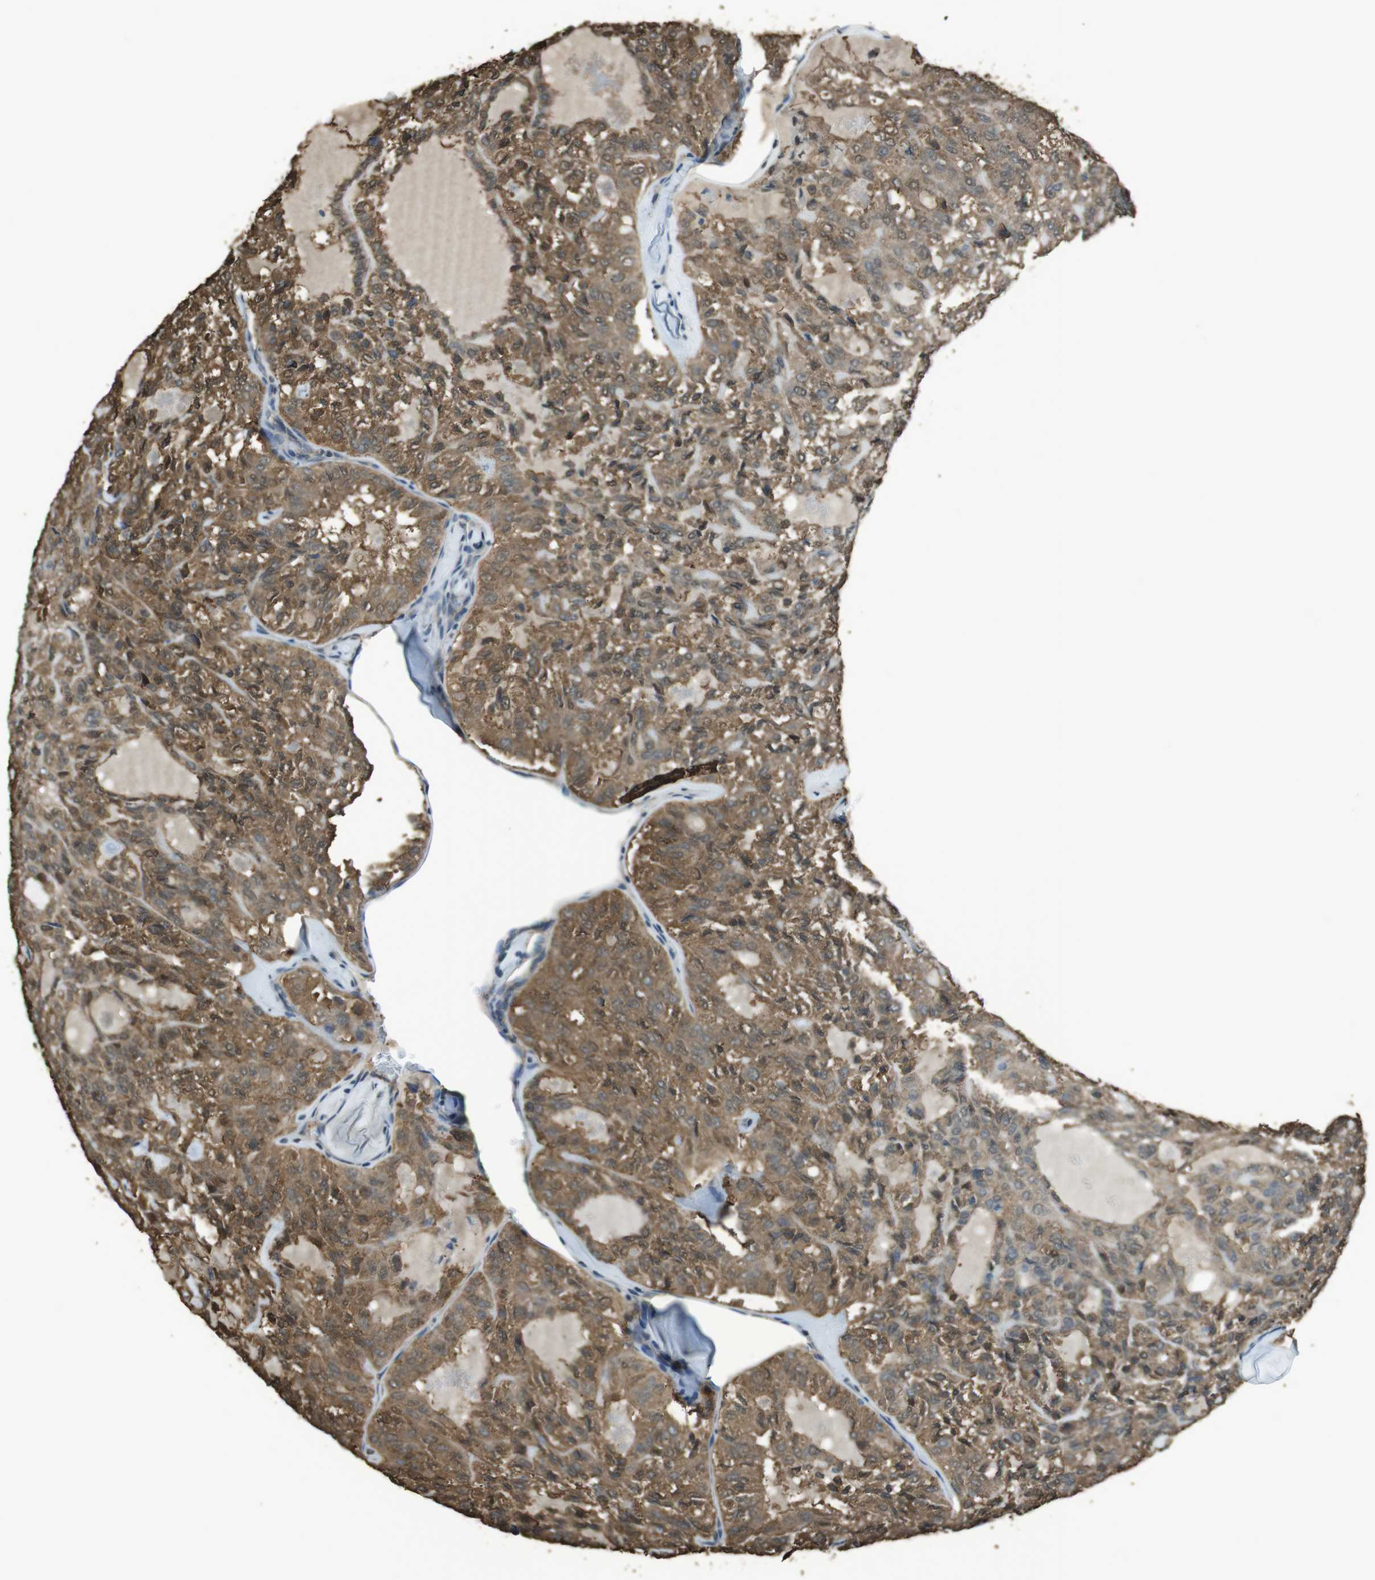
{"staining": {"intensity": "moderate", "quantity": ">75%", "location": "cytoplasmic/membranous,nuclear"}, "tissue": "thyroid cancer", "cell_type": "Tumor cells", "image_type": "cancer", "snomed": [{"axis": "morphology", "description": "Follicular adenoma carcinoma, NOS"}, {"axis": "topography", "description": "Thyroid gland"}], "caption": "Immunohistochemistry (IHC) micrograph of neoplastic tissue: thyroid cancer stained using IHC reveals medium levels of moderate protein expression localized specifically in the cytoplasmic/membranous and nuclear of tumor cells, appearing as a cytoplasmic/membranous and nuclear brown color.", "gene": "TWSG1", "patient": {"sex": "male", "age": 75}}